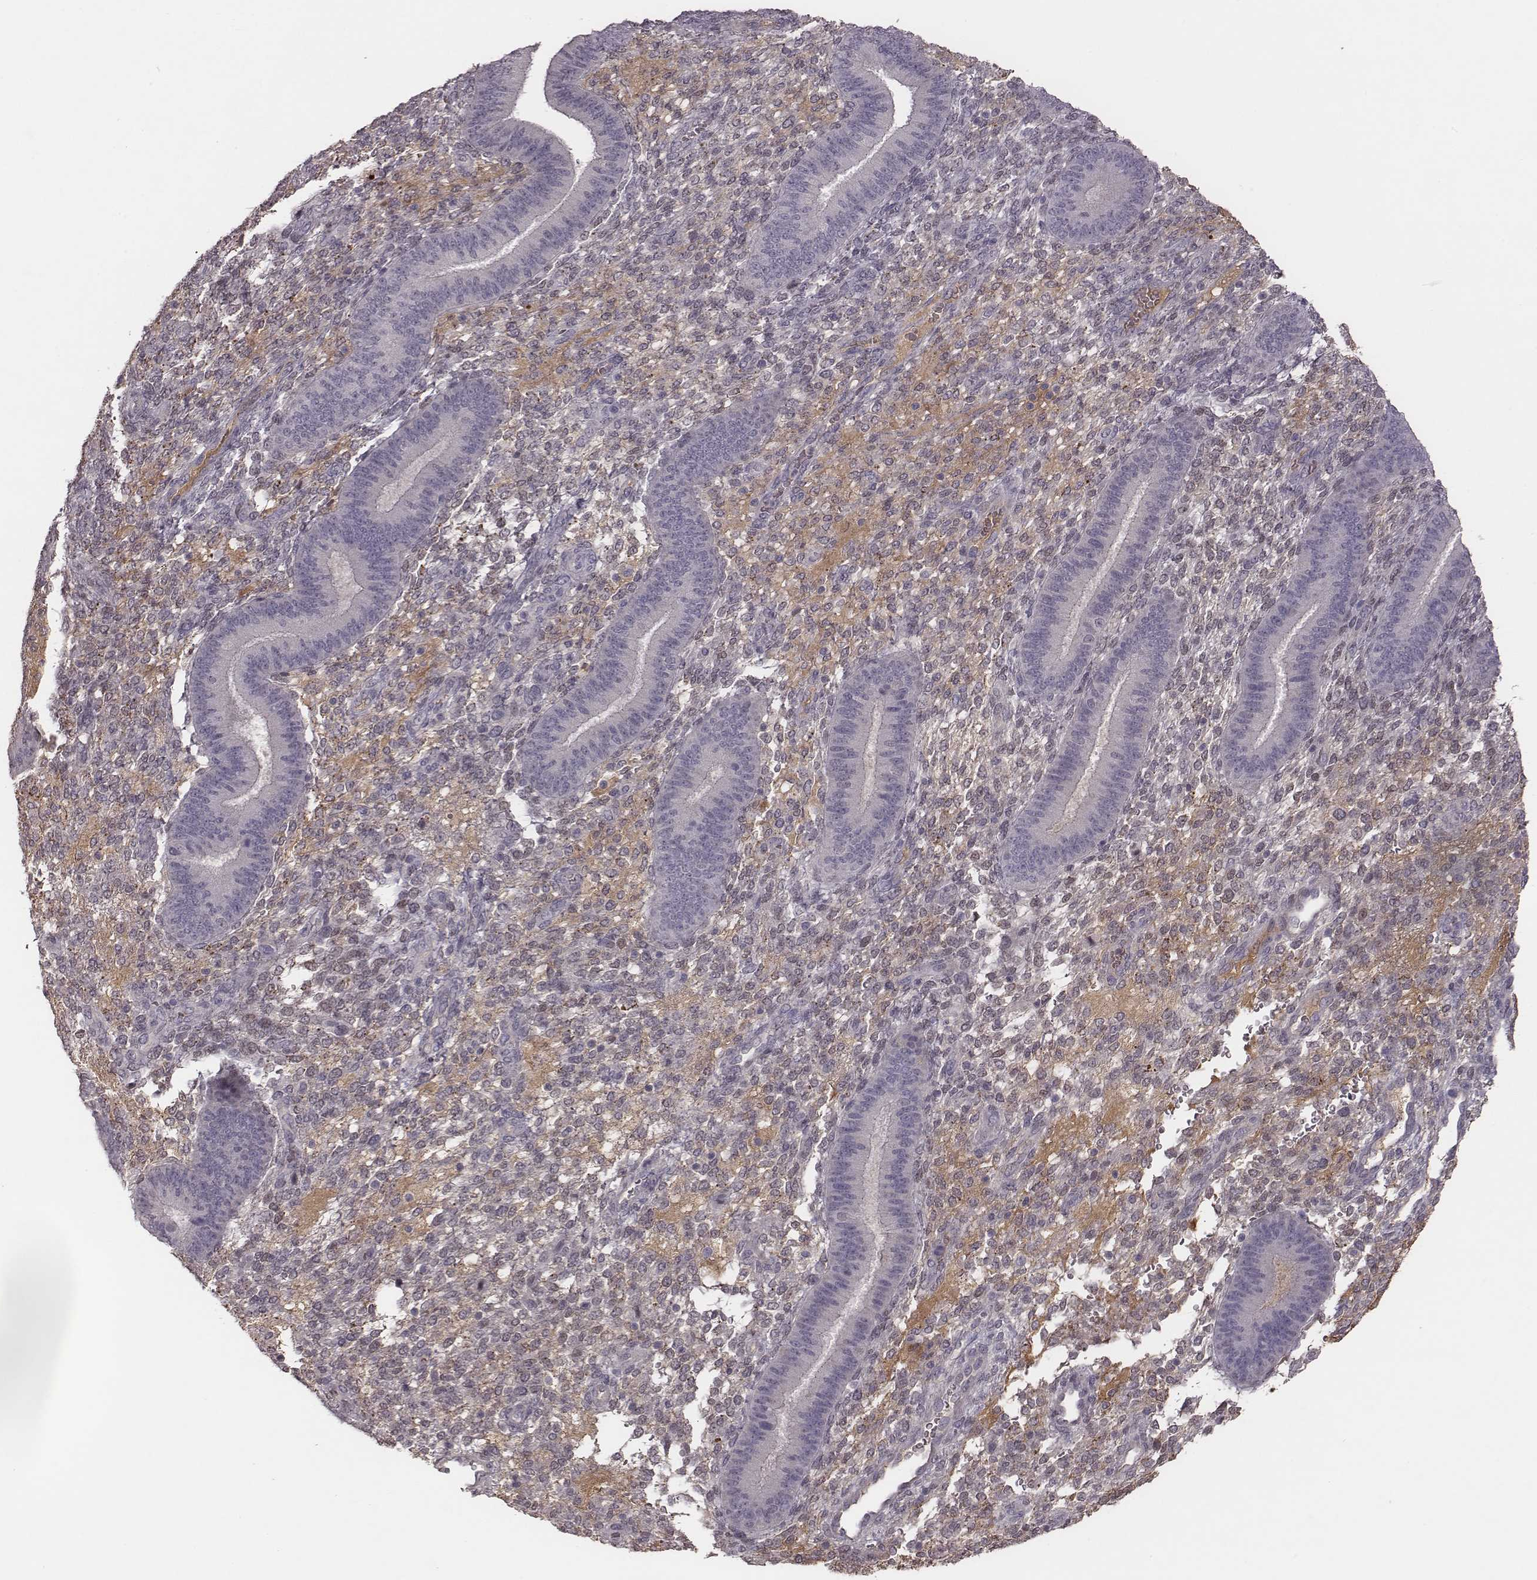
{"staining": {"intensity": "negative", "quantity": "none", "location": "none"}, "tissue": "endometrium", "cell_type": "Cells in endometrial stroma", "image_type": "normal", "snomed": [{"axis": "morphology", "description": "Normal tissue, NOS"}, {"axis": "topography", "description": "Endometrium"}], "caption": "This is a histopathology image of immunohistochemistry staining of unremarkable endometrium, which shows no positivity in cells in endometrial stroma.", "gene": "SLC22A6", "patient": {"sex": "female", "age": 39}}